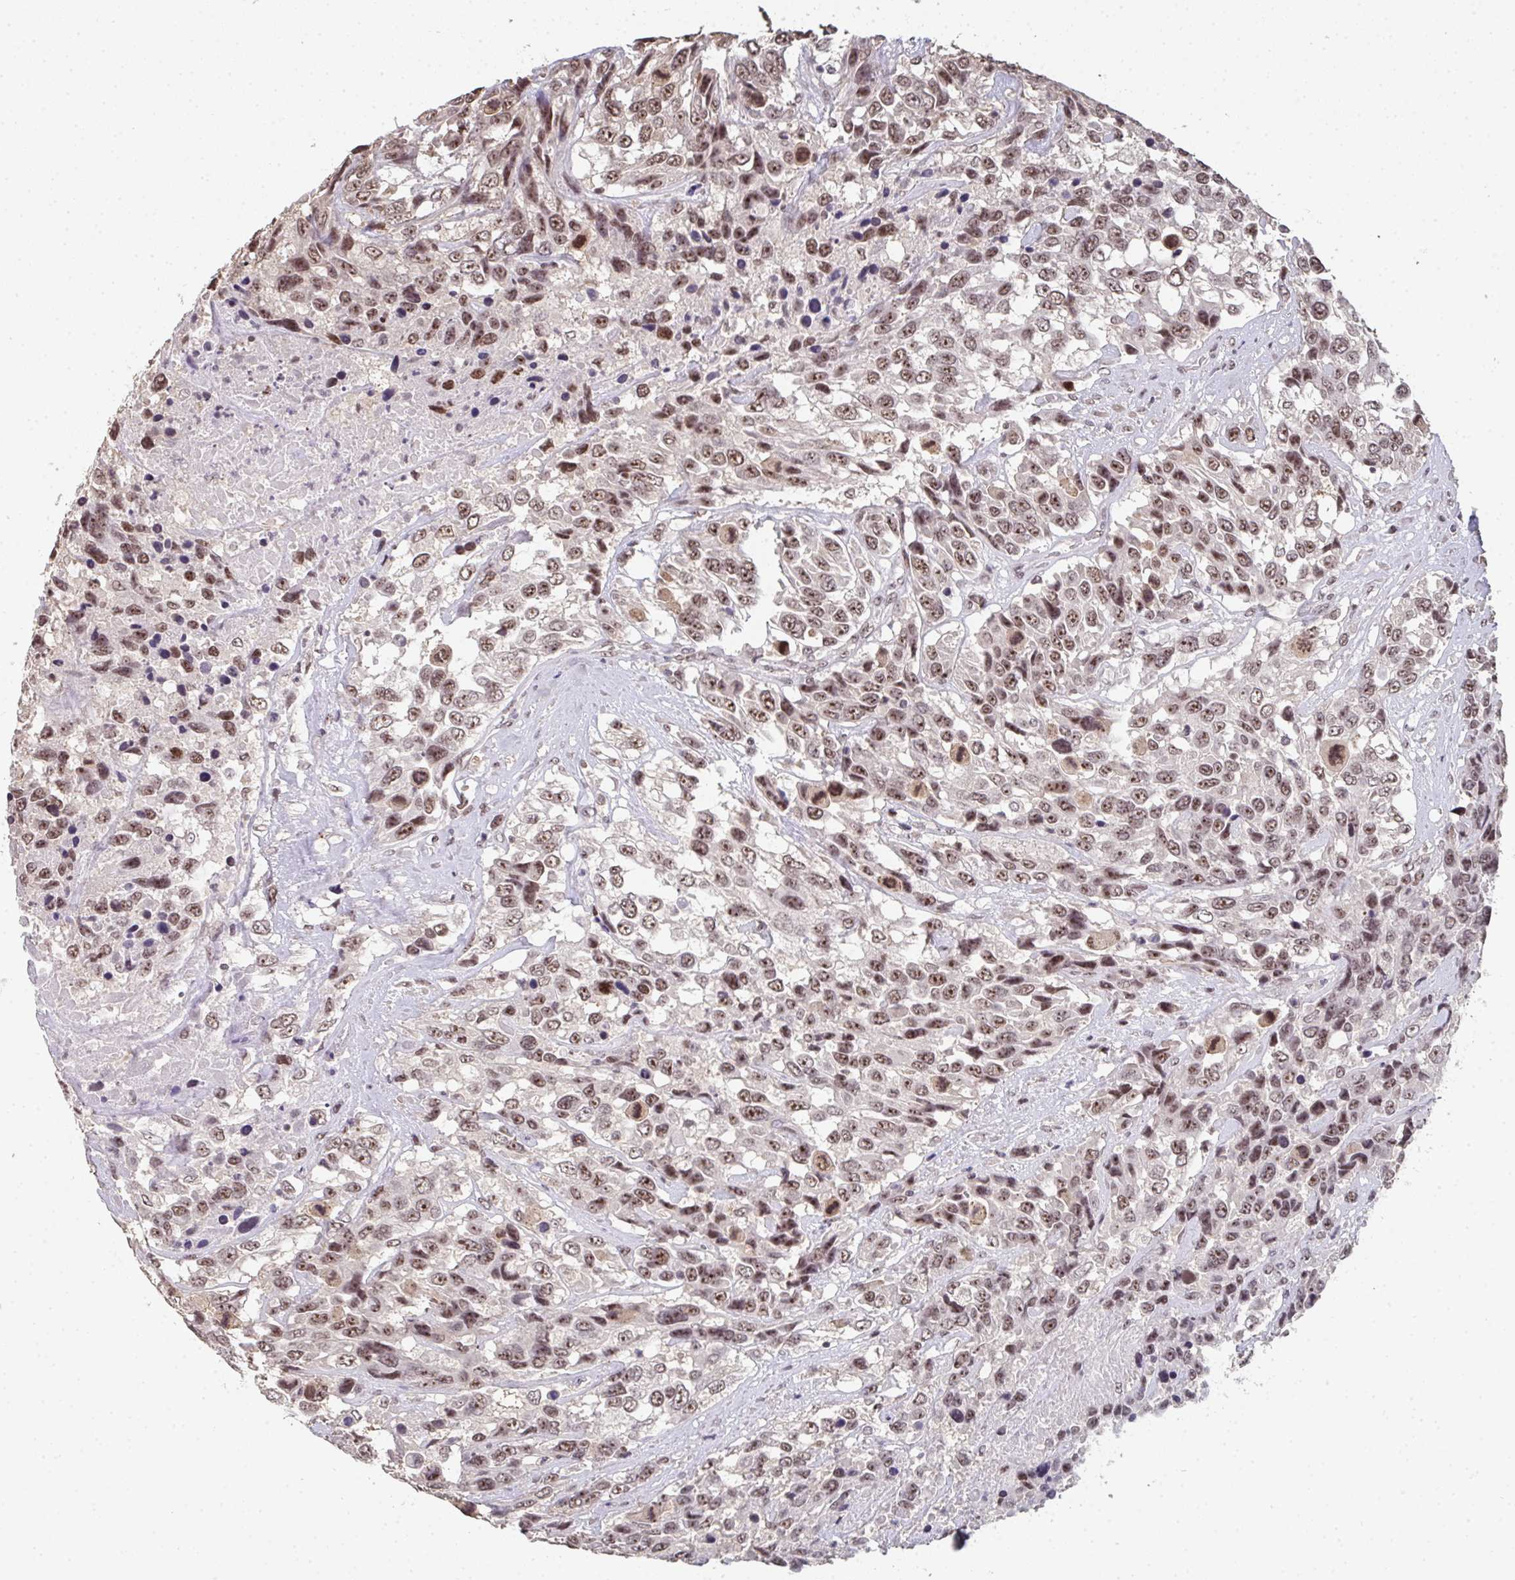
{"staining": {"intensity": "moderate", "quantity": ">75%", "location": "nuclear"}, "tissue": "urothelial cancer", "cell_type": "Tumor cells", "image_type": "cancer", "snomed": [{"axis": "morphology", "description": "Urothelial carcinoma, High grade"}, {"axis": "topography", "description": "Urinary bladder"}], "caption": "A micrograph showing moderate nuclear staining in approximately >75% of tumor cells in urothelial carcinoma (high-grade), as visualized by brown immunohistochemical staining.", "gene": "DKC1", "patient": {"sex": "female", "age": 70}}